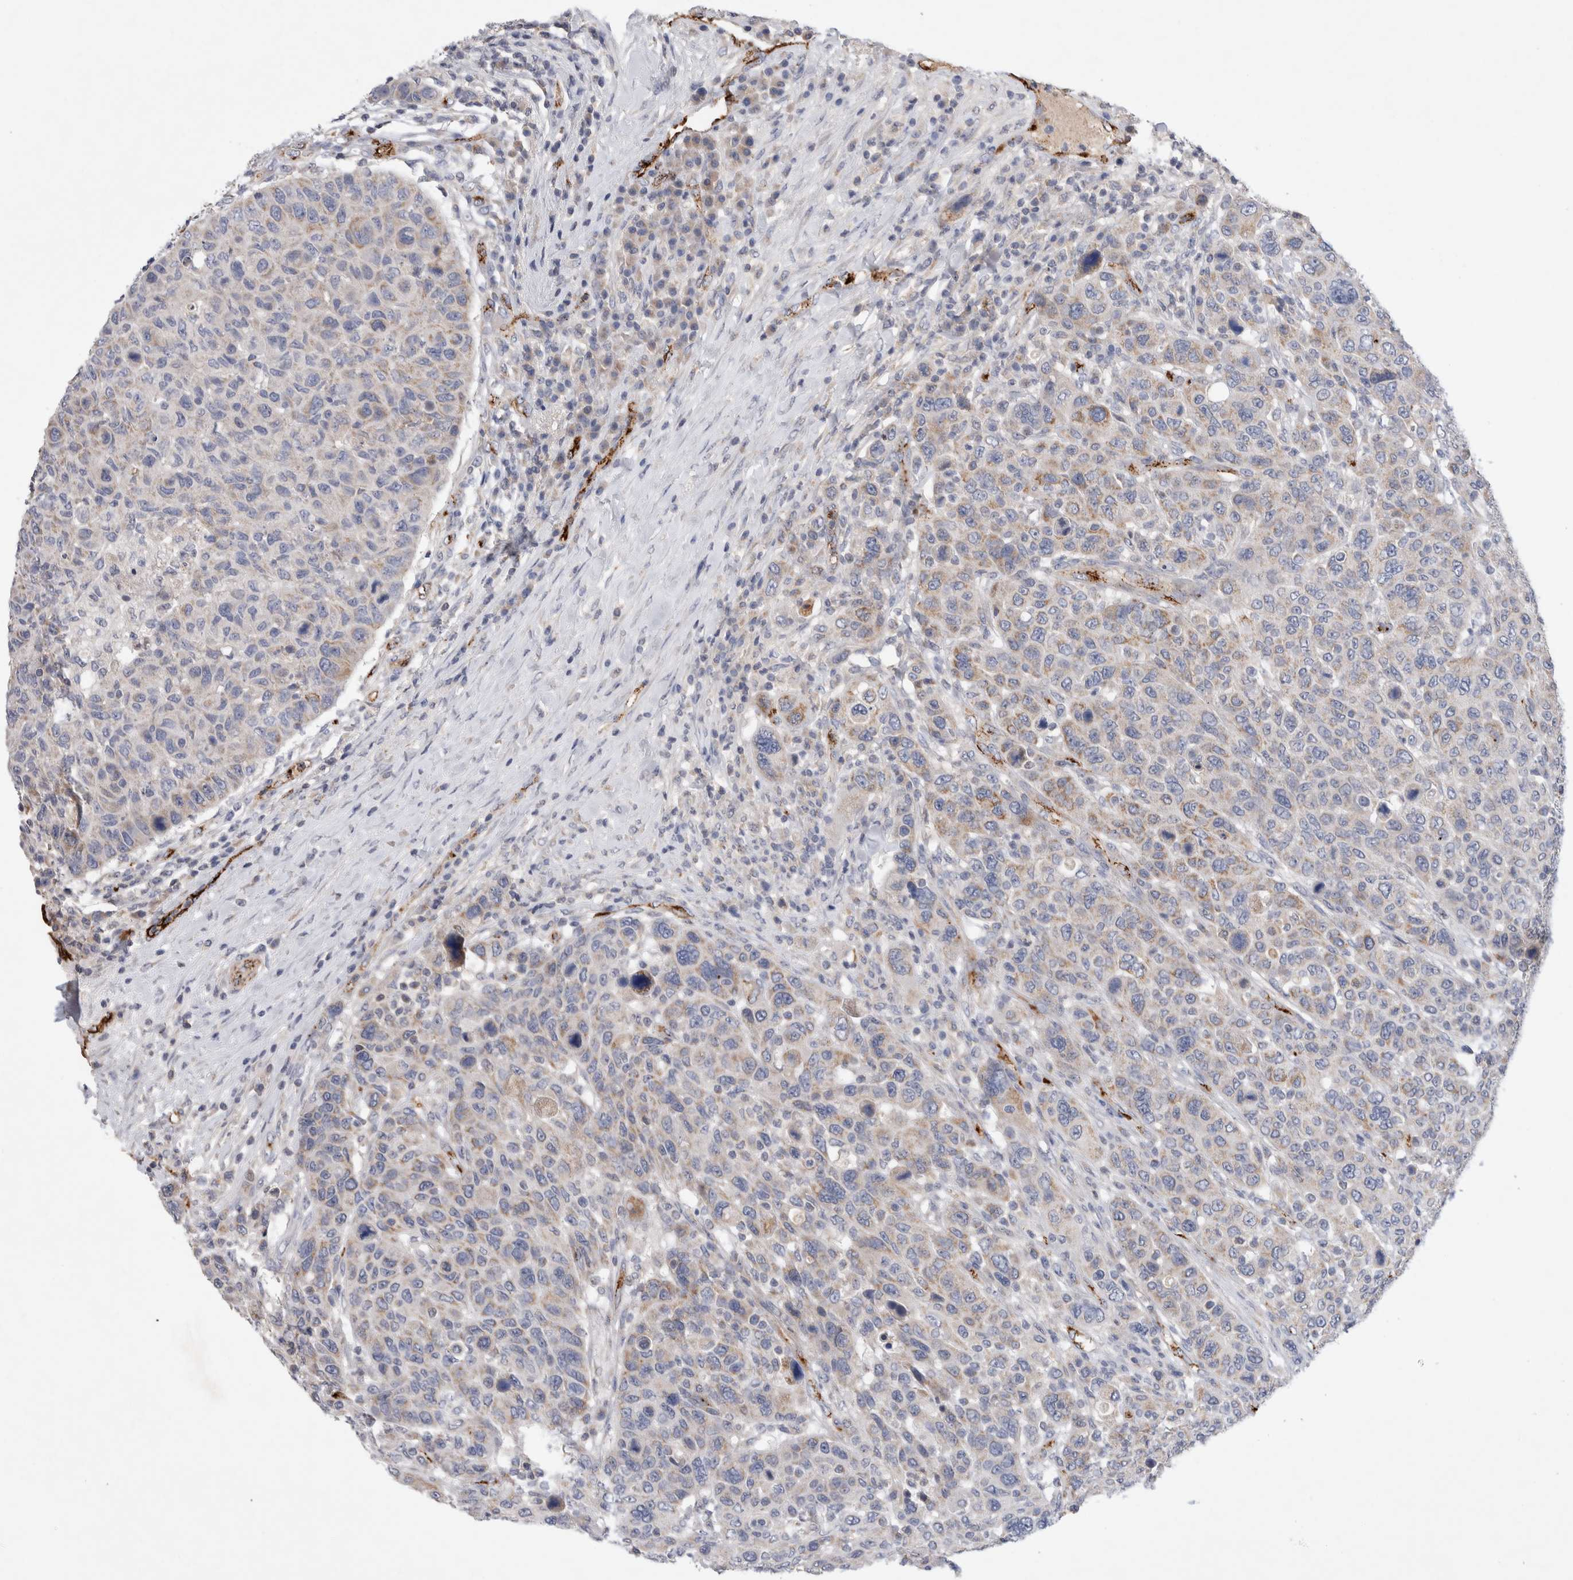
{"staining": {"intensity": "moderate", "quantity": "<25%", "location": "cytoplasmic/membranous"}, "tissue": "breast cancer", "cell_type": "Tumor cells", "image_type": "cancer", "snomed": [{"axis": "morphology", "description": "Duct carcinoma"}, {"axis": "topography", "description": "Breast"}], "caption": "An immunohistochemistry (IHC) micrograph of neoplastic tissue is shown. Protein staining in brown highlights moderate cytoplasmic/membranous positivity in breast cancer within tumor cells.", "gene": "IARS2", "patient": {"sex": "female", "age": 37}}